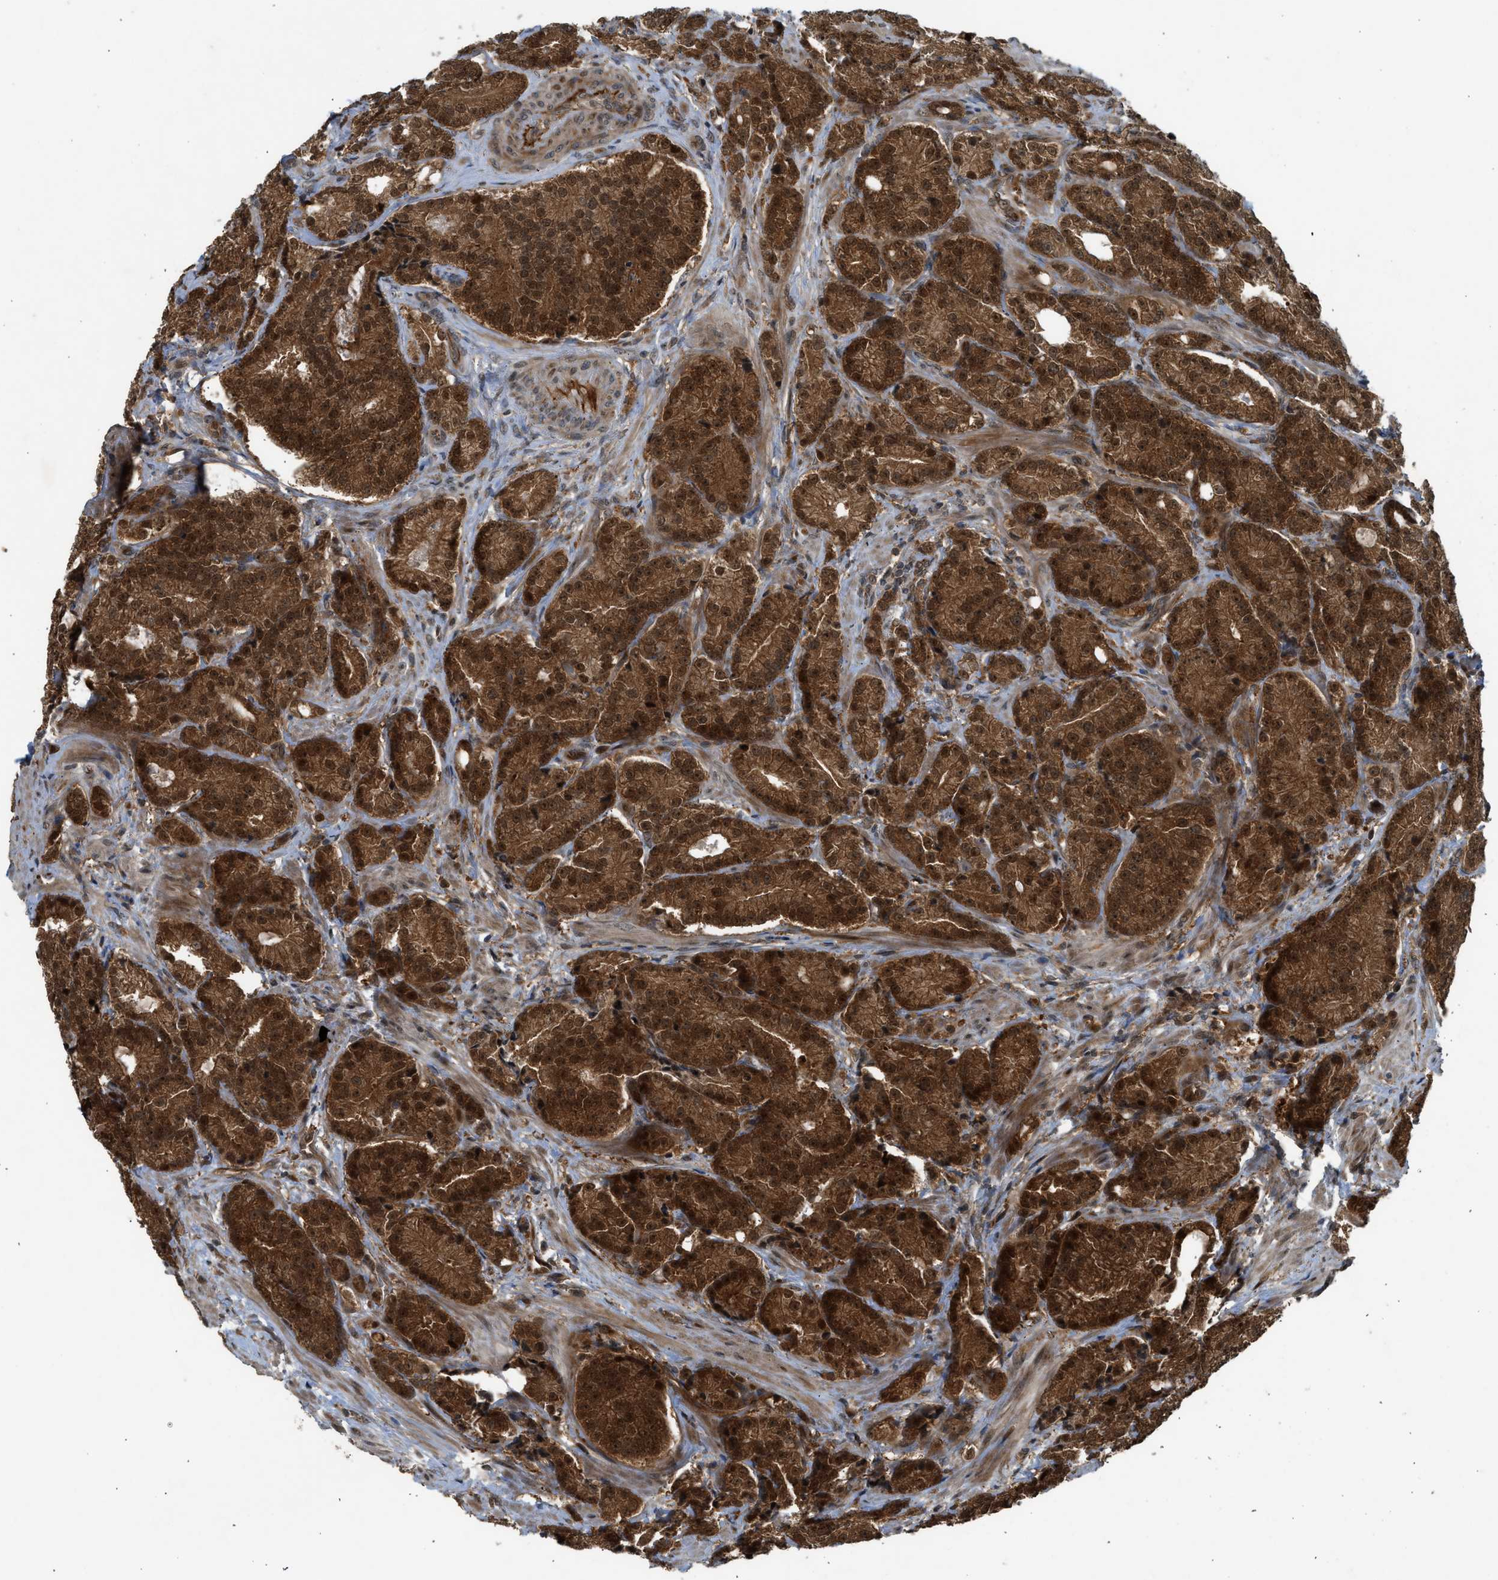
{"staining": {"intensity": "strong", "quantity": ">75%", "location": "cytoplasmic/membranous,nuclear"}, "tissue": "prostate cancer", "cell_type": "Tumor cells", "image_type": "cancer", "snomed": [{"axis": "morphology", "description": "Adenocarcinoma, High grade"}, {"axis": "topography", "description": "Prostate"}], "caption": "High-power microscopy captured an immunohistochemistry photomicrograph of high-grade adenocarcinoma (prostate), revealing strong cytoplasmic/membranous and nuclear expression in approximately >75% of tumor cells.", "gene": "TXNL1", "patient": {"sex": "male", "age": 61}}